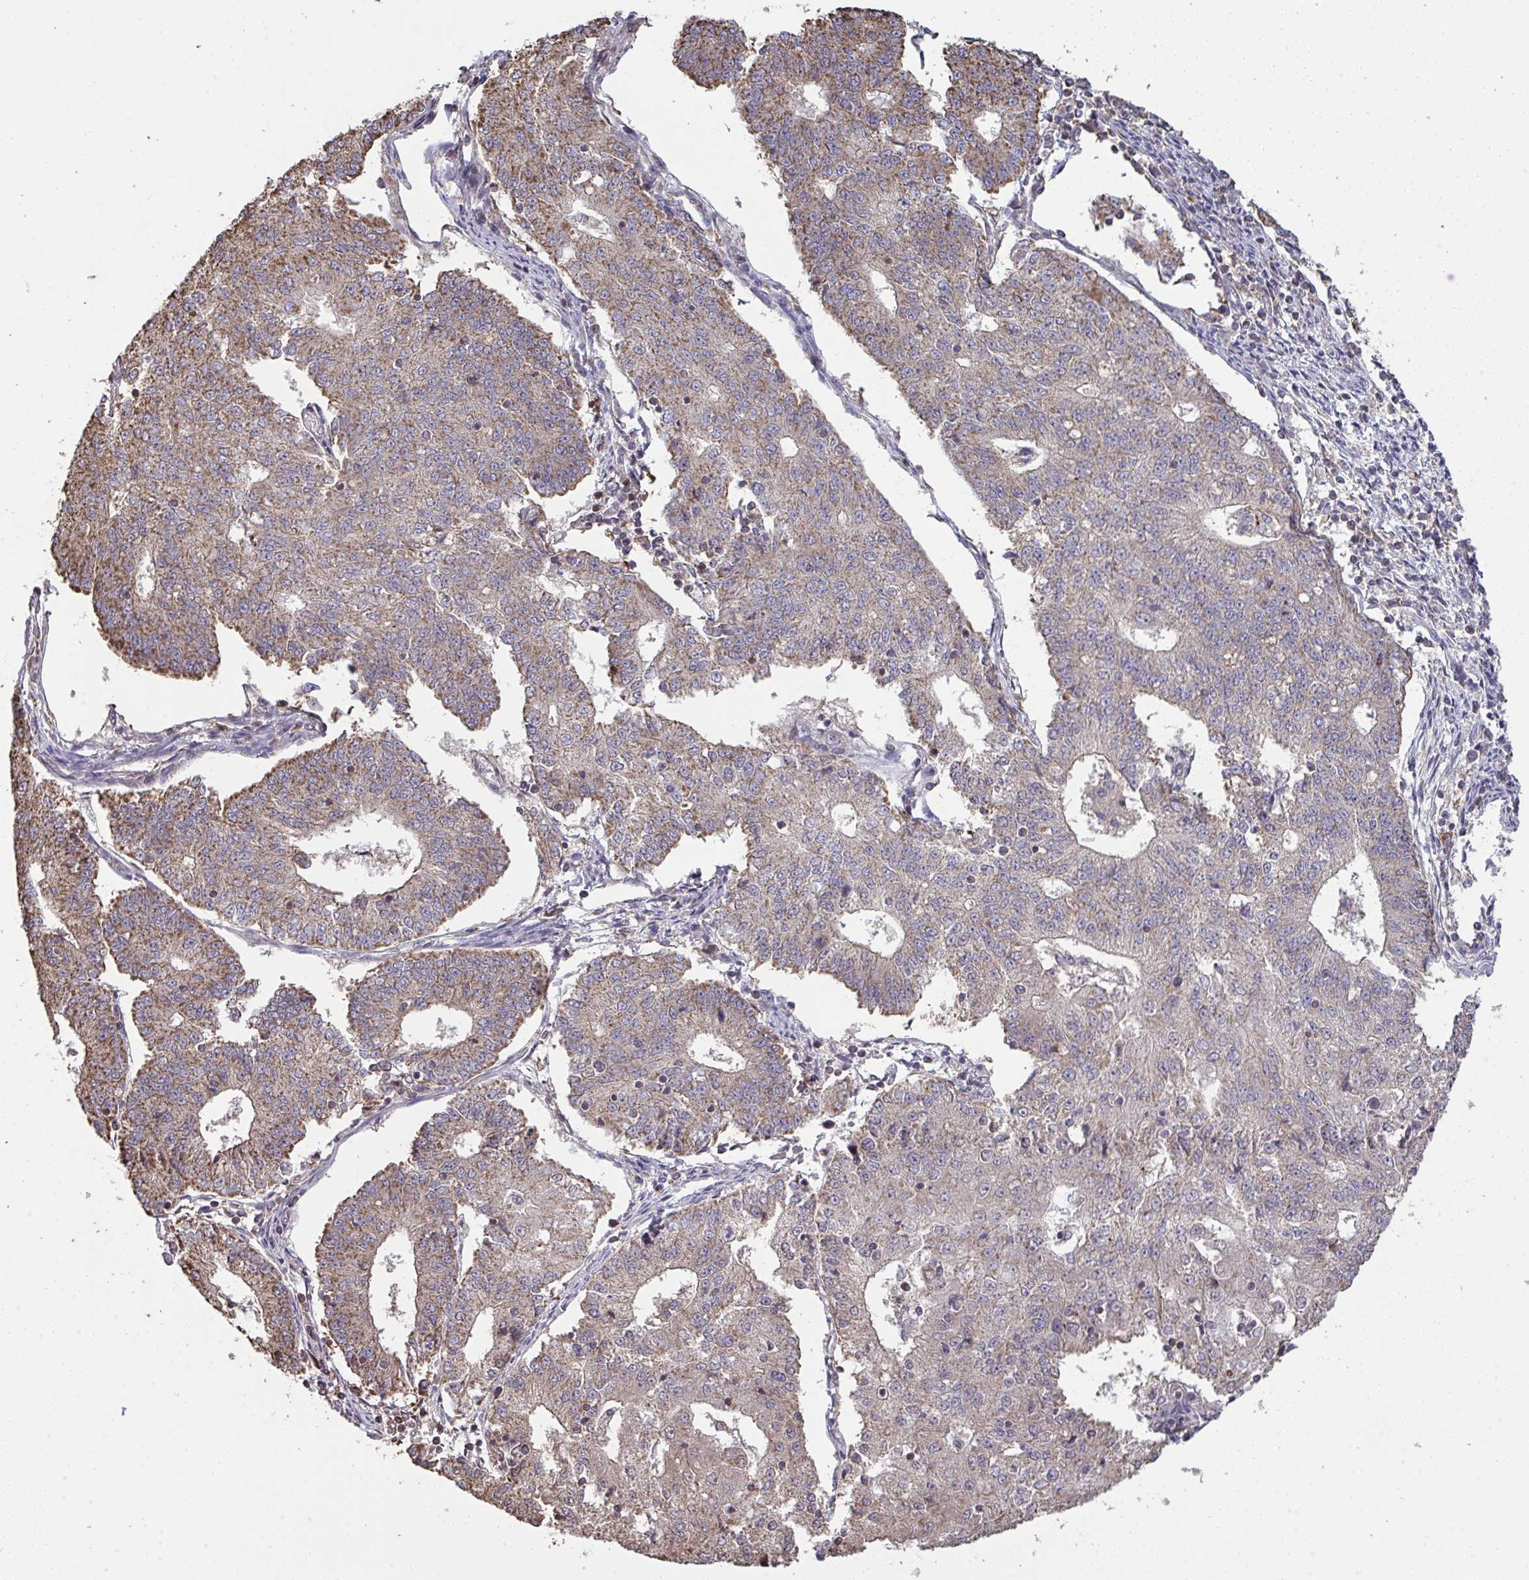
{"staining": {"intensity": "weak", "quantity": "25%-75%", "location": "cytoplasmic/membranous"}, "tissue": "endometrial cancer", "cell_type": "Tumor cells", "image_type": "cancer", "snomed": [{"axis": "morphology", "description": "Adenocarcinoma, NOS"}, {"axis": "topography", "description": "Endometrium"}], "caption": "High-power microscopy captured an immunohistochemistry (IHC) image of endometrial cancer, revealing weak cytoplasmic/membranous positivity in about 25%-75% of tumor cells.", "gene": "PPM1H", "patient": {"sex": "female", "age": 56}}